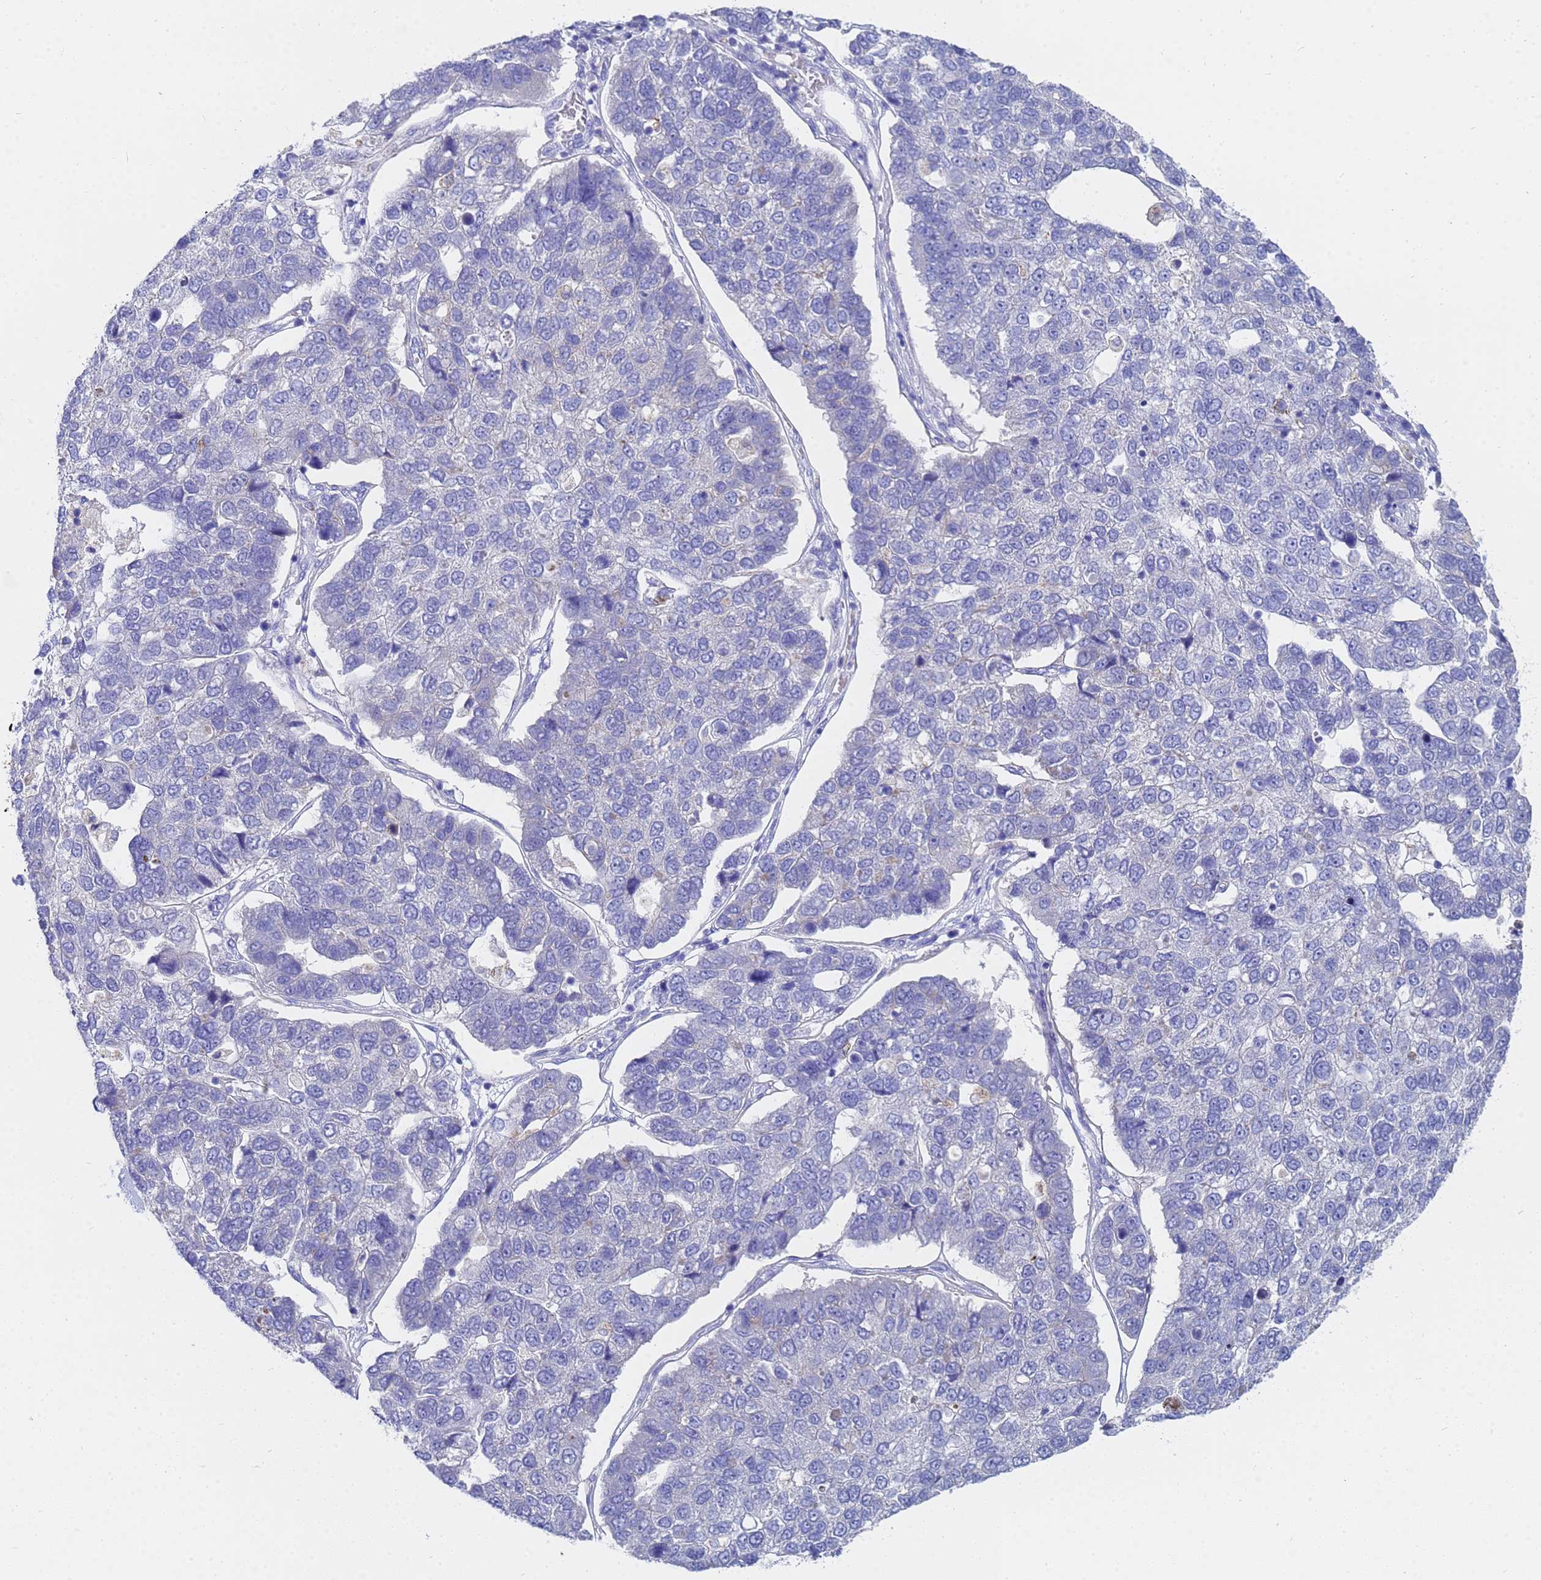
{"staining": {"intensity": "negative", "quantity": "none", "location": "none"}, "tissue": "pancreatic cancer", "cell_type": "Tumor cells", "image_type": "cancer", "snomed": [{"axis": "morphology", "description": "Adenocarcinoma, NOS"}, {"axis": "topography", "description": "Pancreas"}], "caption": "This is a micrograph of immunohistochemistry staining of adenocarcinoma (pancreatic), which shows no staining in tumor cells.", "gene": "C2orf72", "patient": {"sex": "female", "age": 61}}